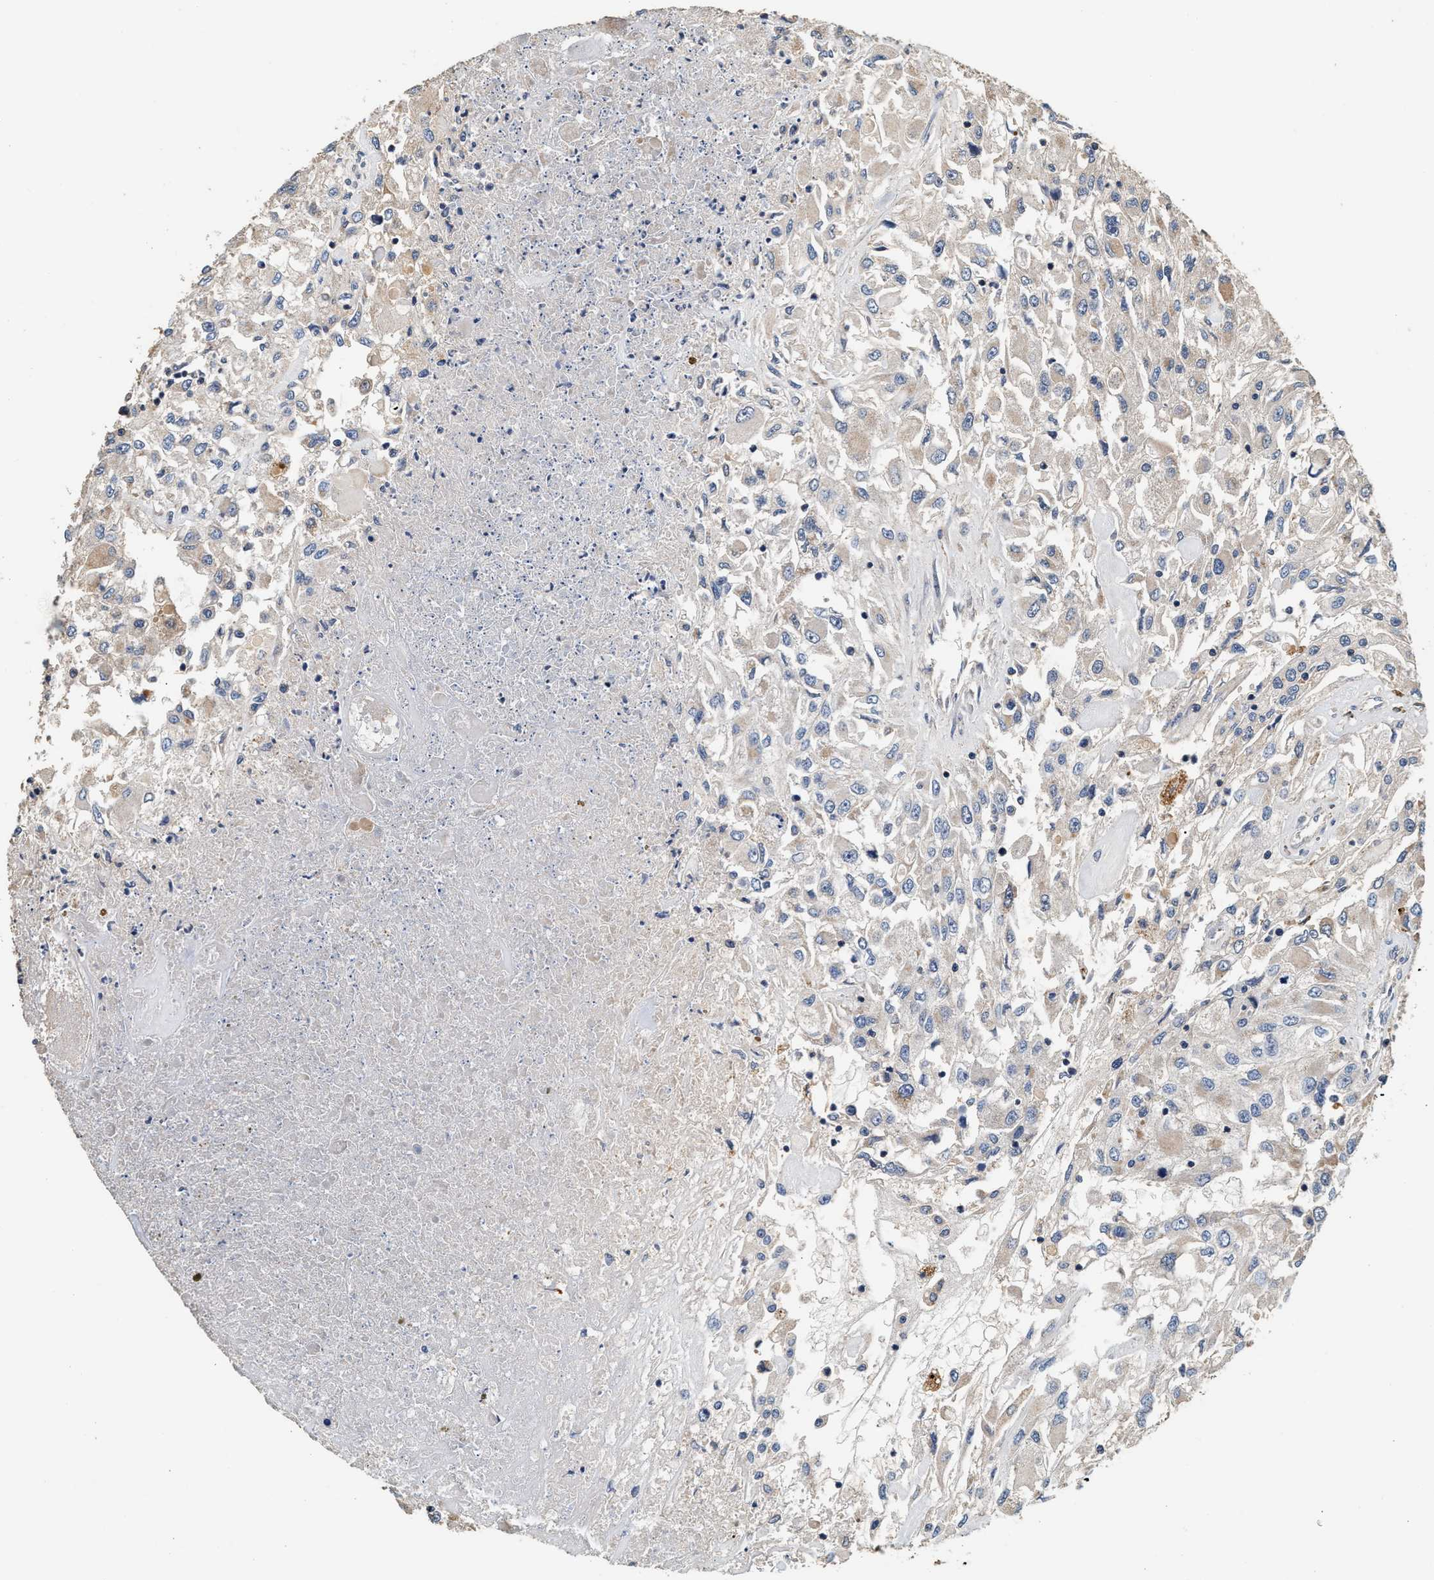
{"staining": {"intensity": "negative", "quantity": "none", "location": "none"}, "tissue": "renal cancer", "cell_type": "Tumor cells", "image_type": "cancer", "snomed": [{"axis": "morphology", "description": "Adenocarcinoma, NOS"}, {"axis": "topography", "description": "Kidney"}], "caption": "There is no significant staining in tumor cells of adenocarcinoma (renal). (IHC, brightfield microscopy, high magnification).", "gene": "PTGR3", "patient": {"sex": "female", "age": 52}}